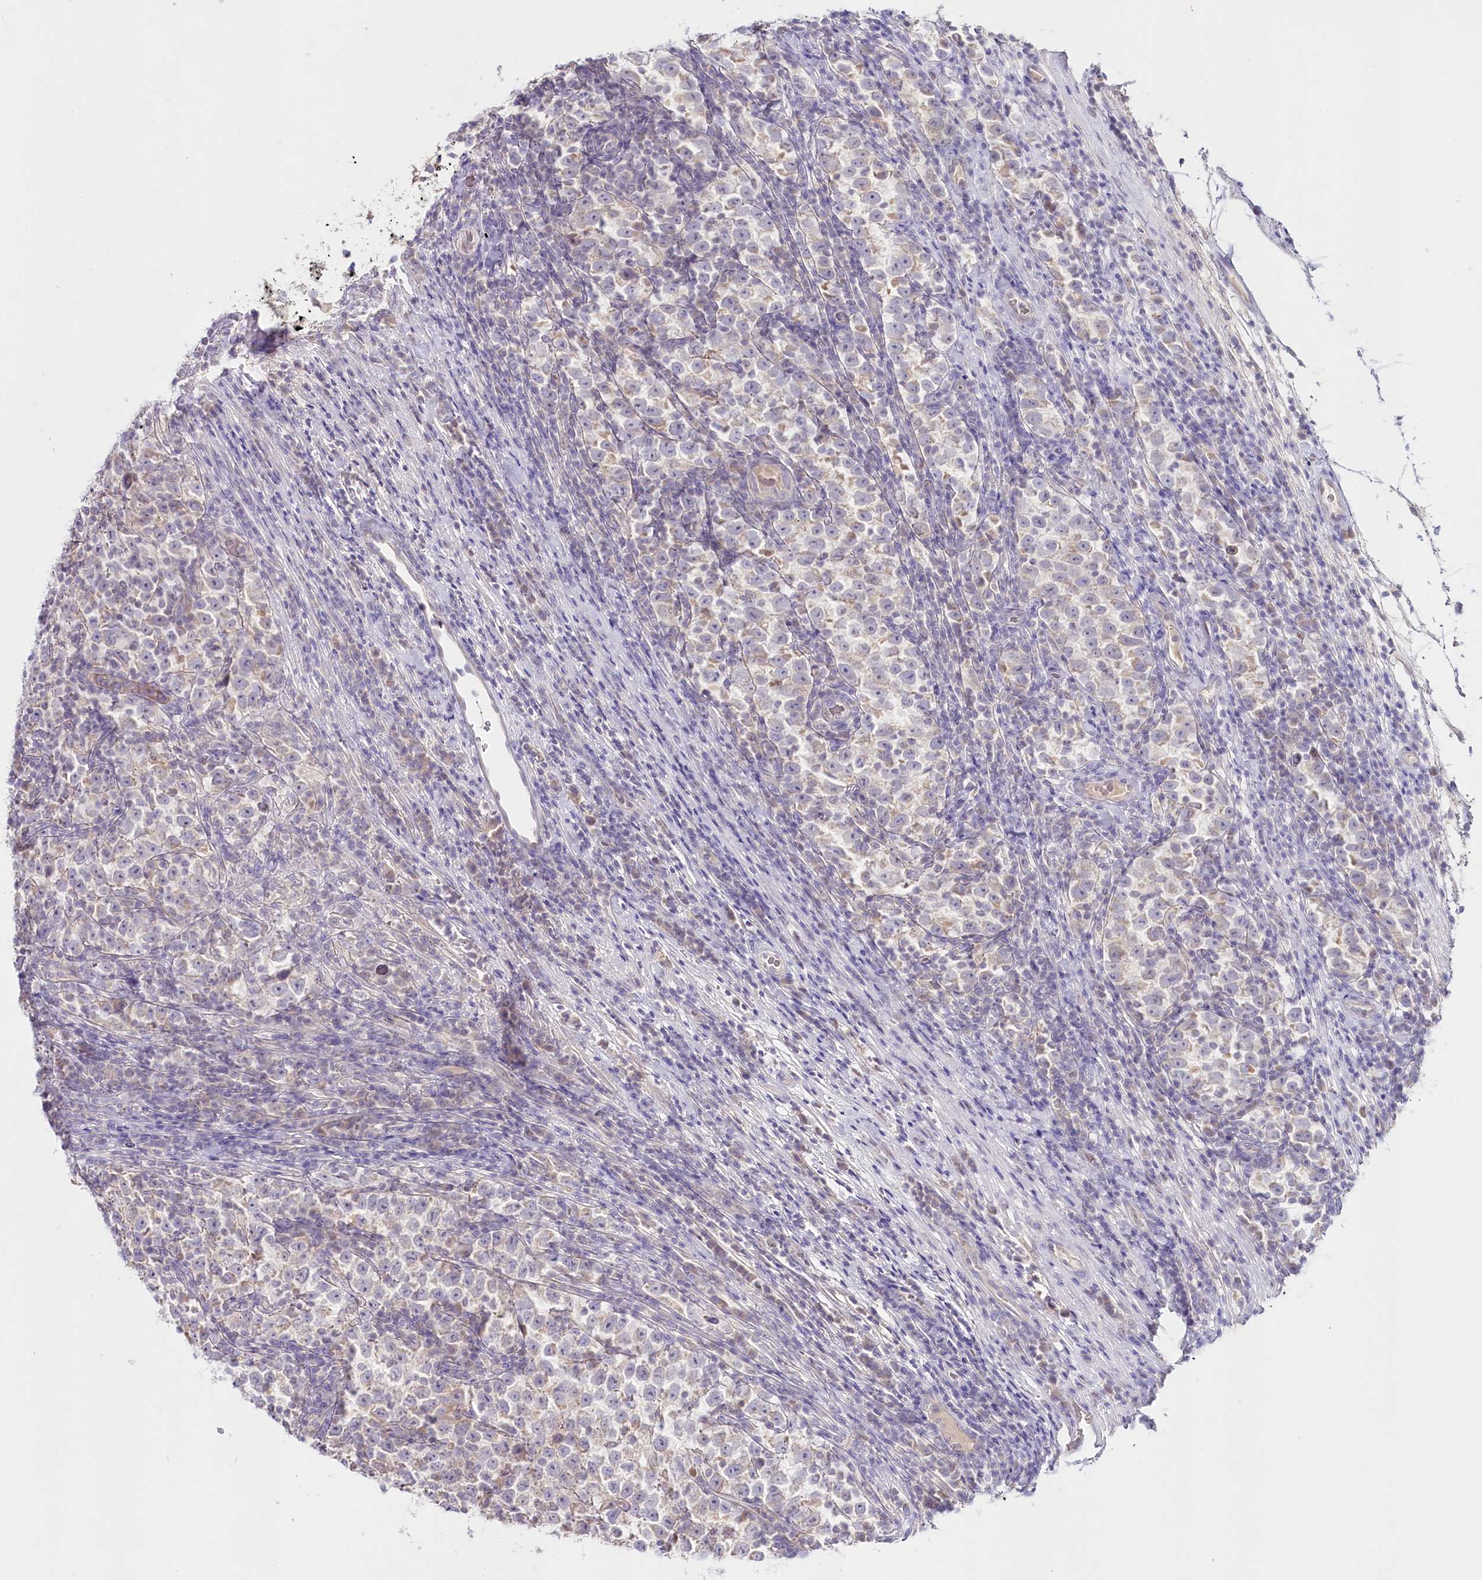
{"staining": {"intensity": "negative", "quantity": "none", "location": "none"}, "tissue": "testis cancer", "cell_type": "Tumor cells", "image_type": "cancer", "snomed": [{"axis": "morphology", "description": "Normal tissue, NOS"}, {"axis": "morphology", "description": "Seminoma, NOS"}, {"axis": "topography", "description": "Testis"}], "caption": "Tumor cells show no significant protein positivity in testis cancer (seminoma).", "gene": "PSAPL1", "patient": {"sex": "male", "age": 43}}